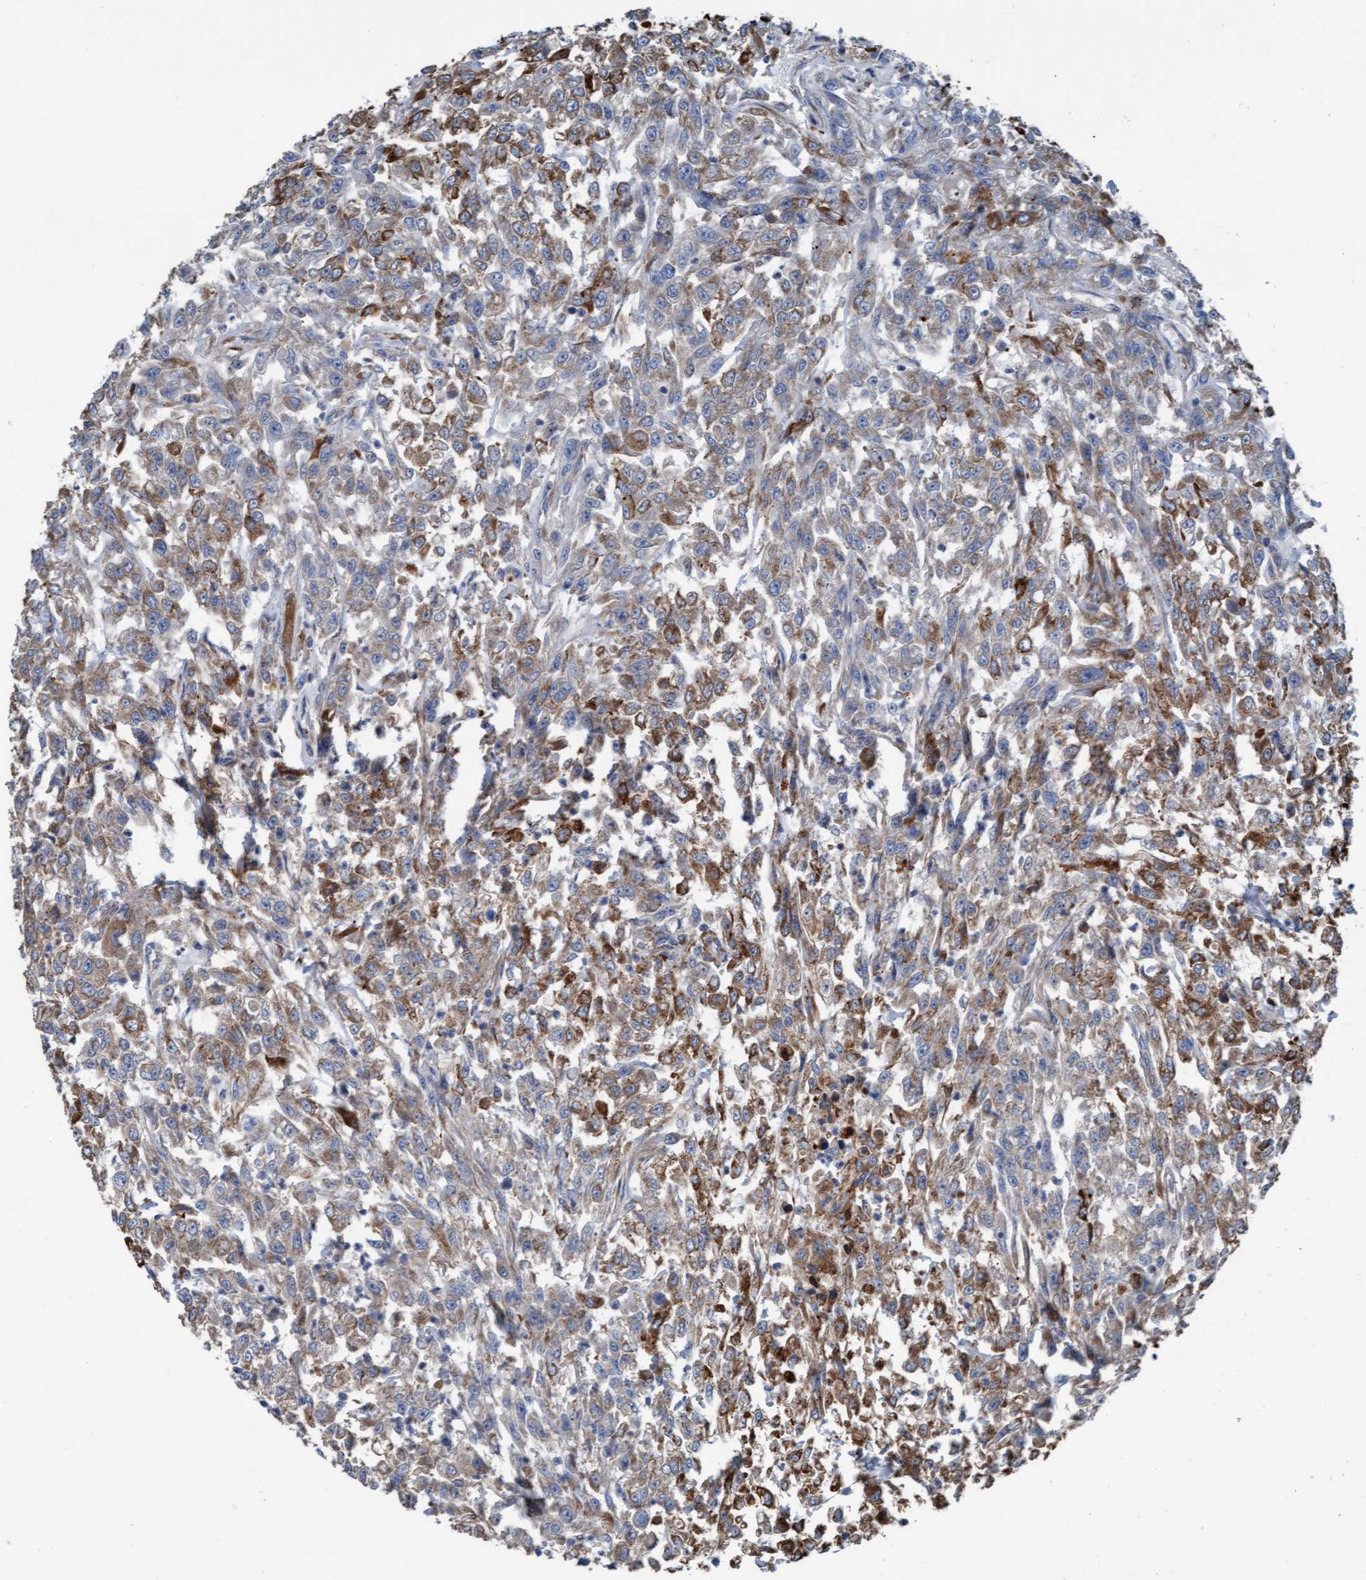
{"staining": {"intensity": "moderate", "quantity": ">75%", "location": "cytoplasmic/membranous"}, "tissue": "urothelial cancer", "cell_type": "Tumor cells", "image_type": "cancer", "snomed": [{"axis": "morphology", "description": "Urothelial carcinoma, High grade"}, {"axis": "topography", "description": "Urinary bladder"}], "caption": "Tumor cells demonstrate medium levels of moderate cytoplasmic/membranous staining in approximately >75% of cells in human high-grade urothelial carcinoma.", "gene": "KLHL26", "patient": {"sex": "male", "age": 46}}